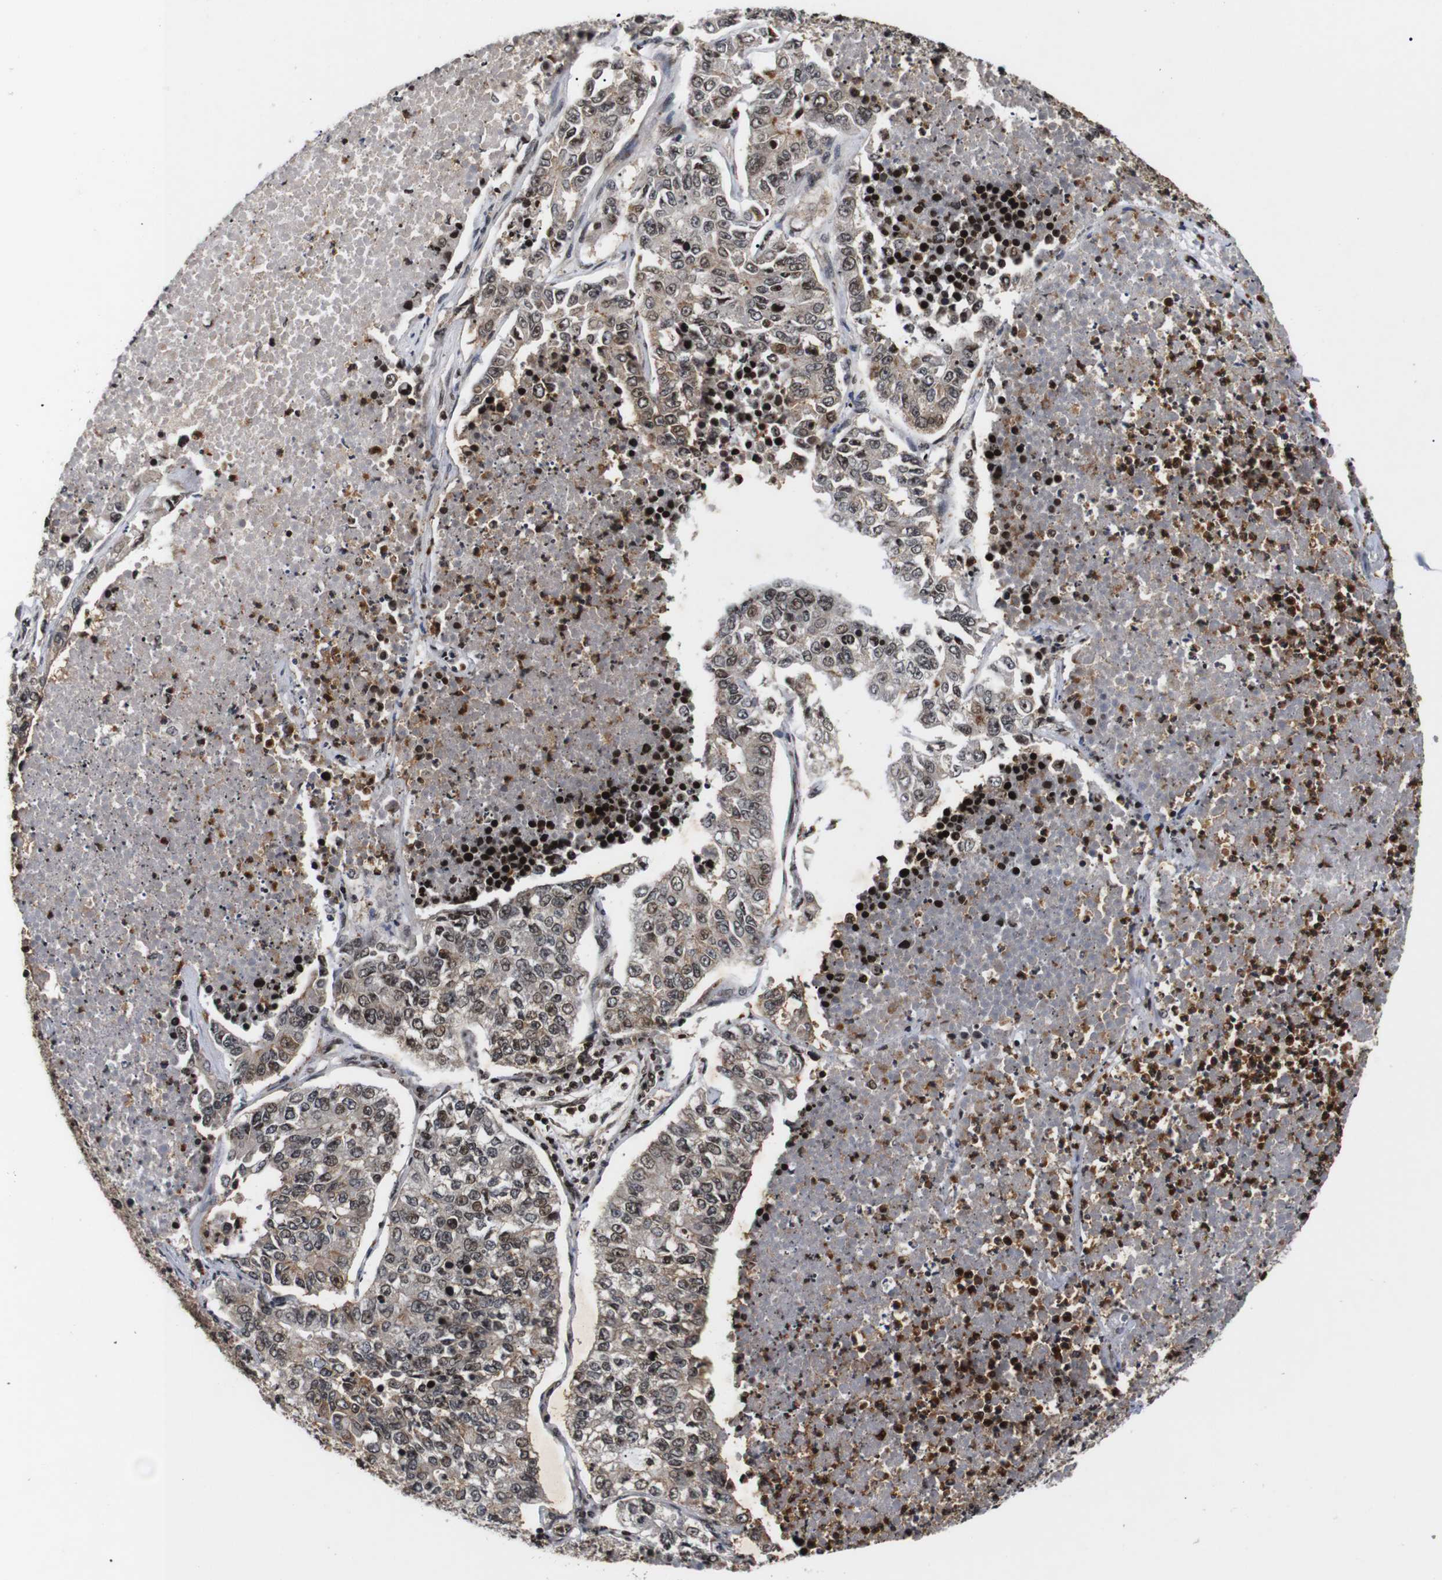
{"staining": {"intensity": "moderate", "quantity": ">75%", "location": "nuclear"}, "tissue": "lung cancer", "cell_type": "Tumor cells", "image_type": "cancer", "snomed": [{"axis": "morphology", "description": "Adenocarcinoma, NOS"}, {"axis": "topography", "description": "Lung"}], "caption": "A medium amount of moderate nuclear expression is appreciated in approximately >75% of tumor cells in adenocarcinoma (lung) tissue.", "gene": "KIF23", "patient": {"sex": "male", "age": 49}}